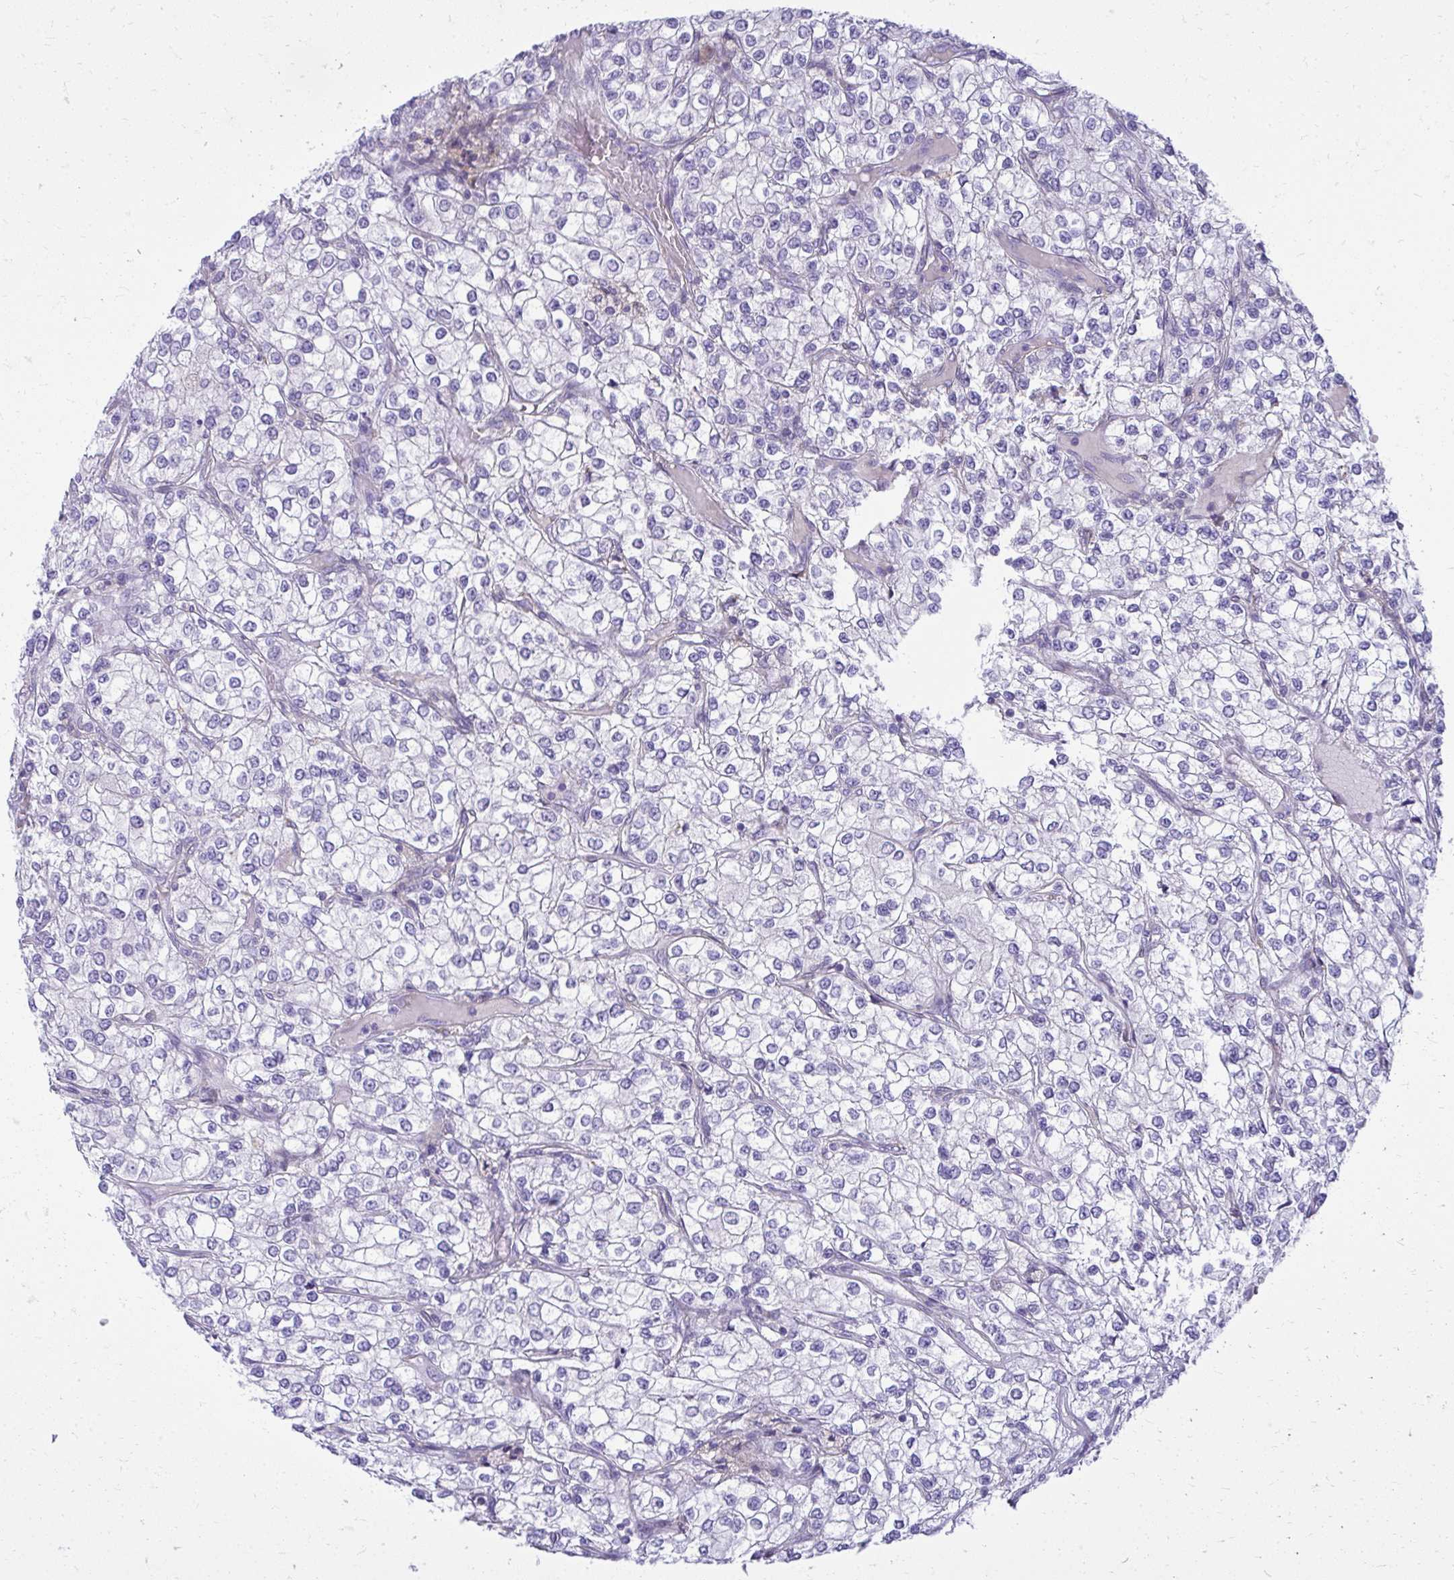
{"staining": {"intensity": "negative", "quantity": "none", "location": "none"}, "tissue": "renal cancer", "cell_type": "Tumor cells", "image_type": "cancer", "snomed": [{"axis": "morphology", "description": "Adenocarcinoma, NOS"}, {"axis": "topography", "description": "Kidney"}], "caption": "Immunohistochemistry histopathology image of adenocarcinoma (renal) stained for a protein (brown), which demonstrates no expression in tumor cells. The staining was performed using DAB (3,3'-diaminobenzidine) to visualize the protein expression in brown, while the nuclei were stained in blue with hematoxylin (Magnification: 20x).", "gene": "GPRIN3", "patient": {"sex": "male", "age": 80}}